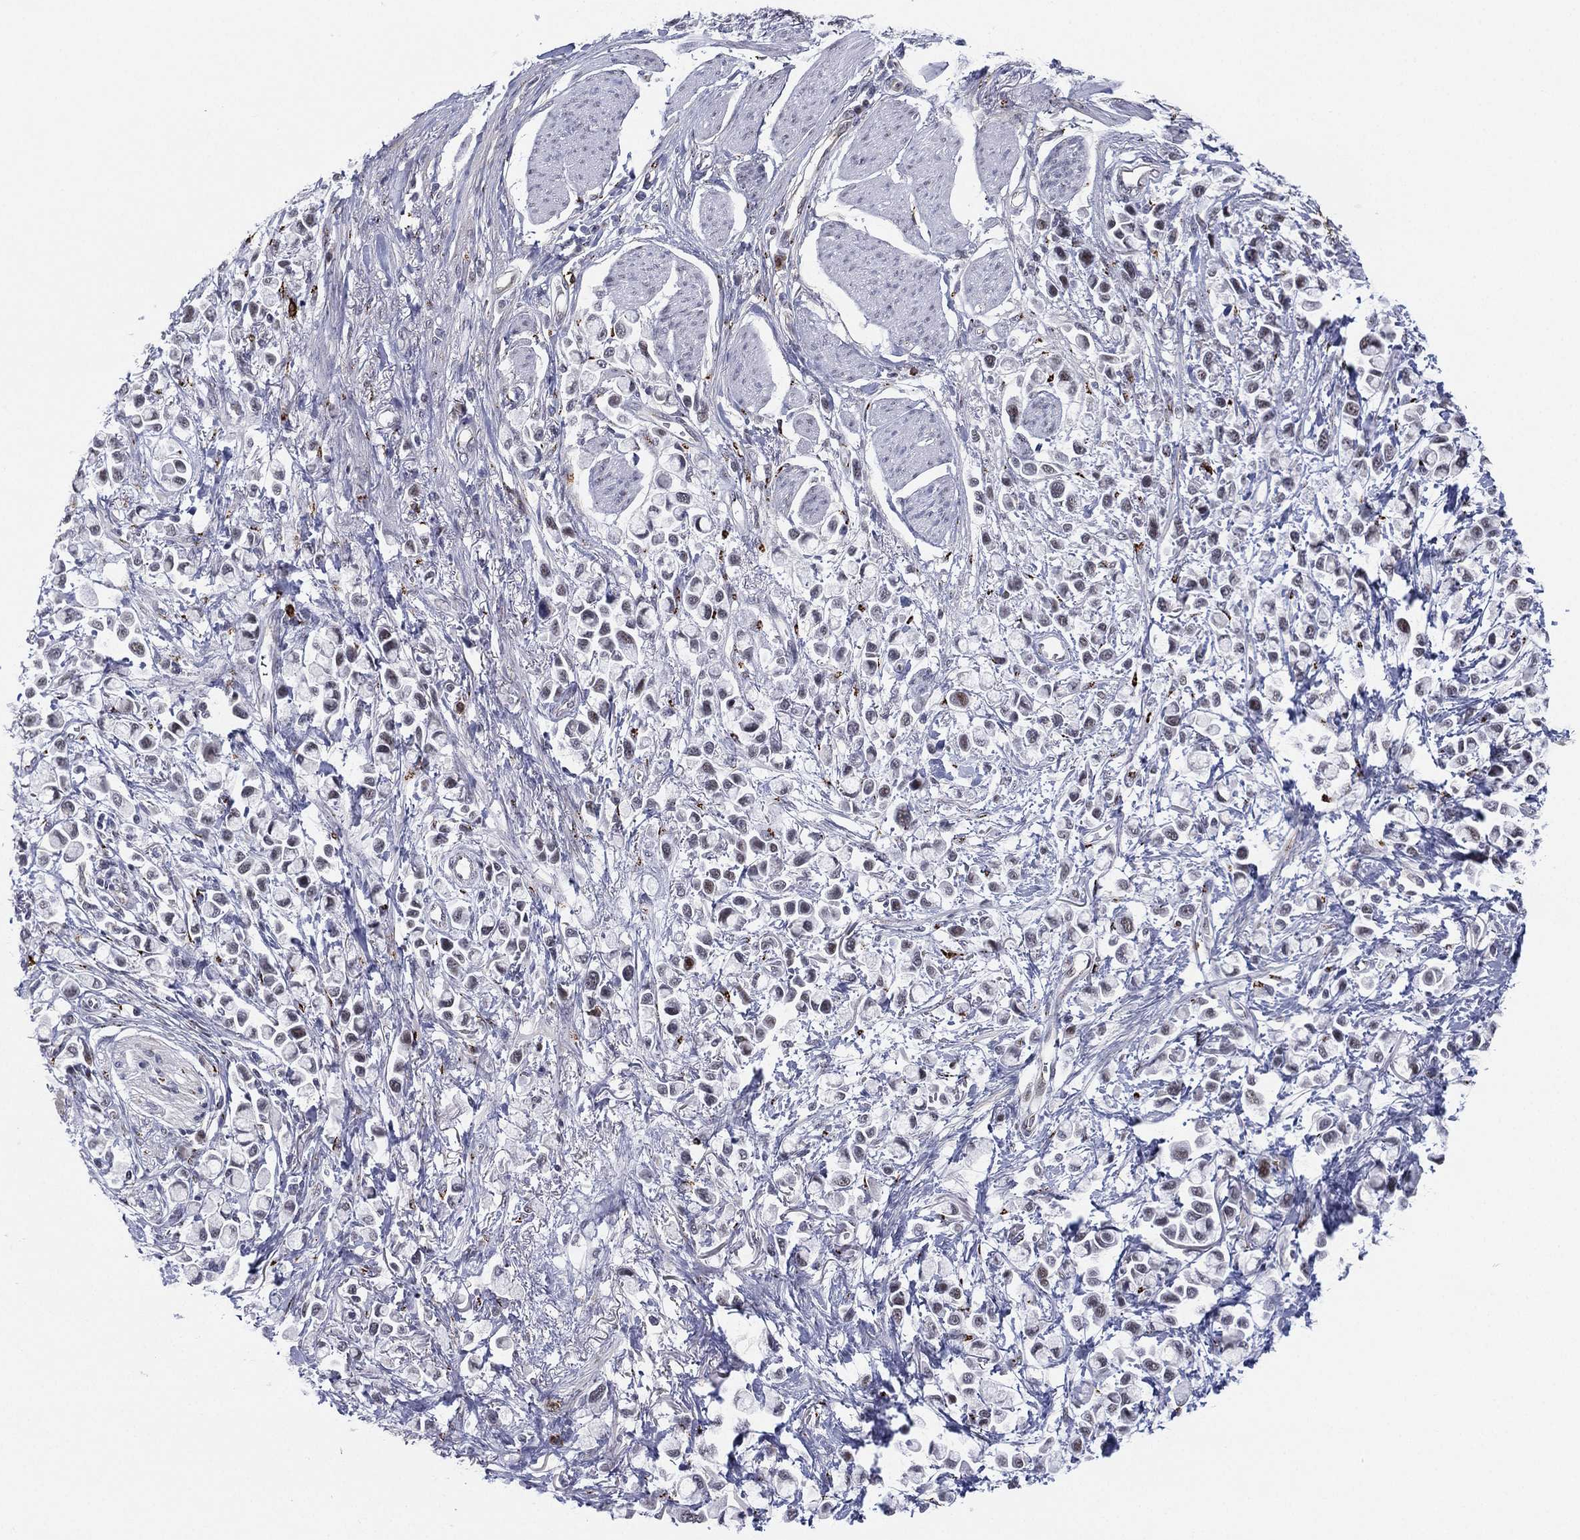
{"staining": {"intensity": "negative", "quantity": "none", "location": "none"}, "tissue": "stomach cancer", "cell_type": "Tumor cells", "image_type": "cancer", "snomed": [{"axis": "morphology", "description": "Adenocarcinoma, NOS"}, {"axis": "topography", "description": "Stomach"}], "caption": "Stomach cancer (adenocarcinoma) was stained to show a protein in brown. There is no significant expression in tumor cells.", "gene": "CD177", "patient": {"sex": "female", "age": 81}}